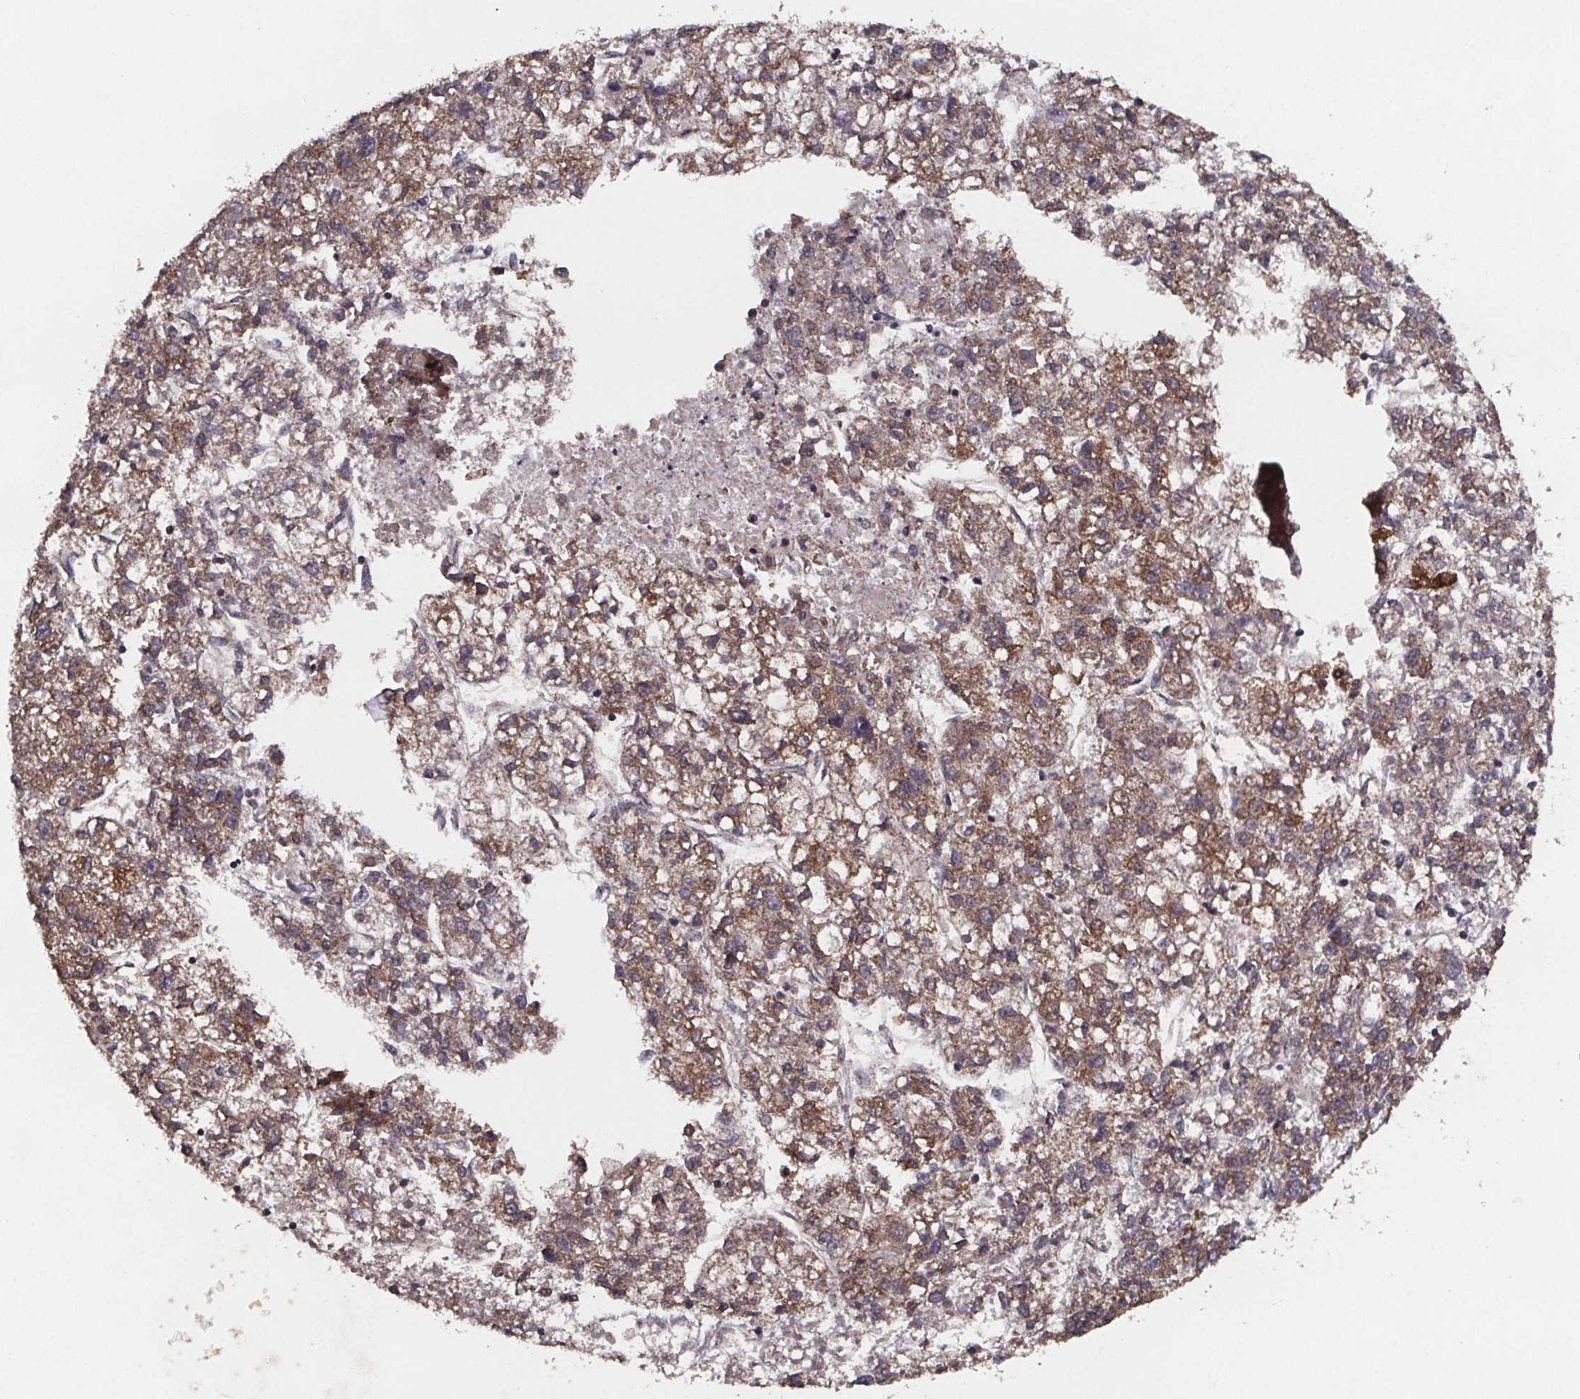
{"staining": {"intensity": "moderate", "quantity": ">75%", "location": "cytoplasmic/membranous"}, "tissue": "liver cancer", "cell_type": "Tumor cells", "image_type": "cancer", "snomed": [{"axis": "morphology", "description": "Carcinoma, Hepatocellular, NOS"}, {"axis": "topography", "description": "Liver"}], "caption": "Human liver hepatocellular carcinoma stained with a protein marker exhibits moderate staining in tumor cells.", "gene": "PALLD", "patient": {"sex": "male", "age": 56}}